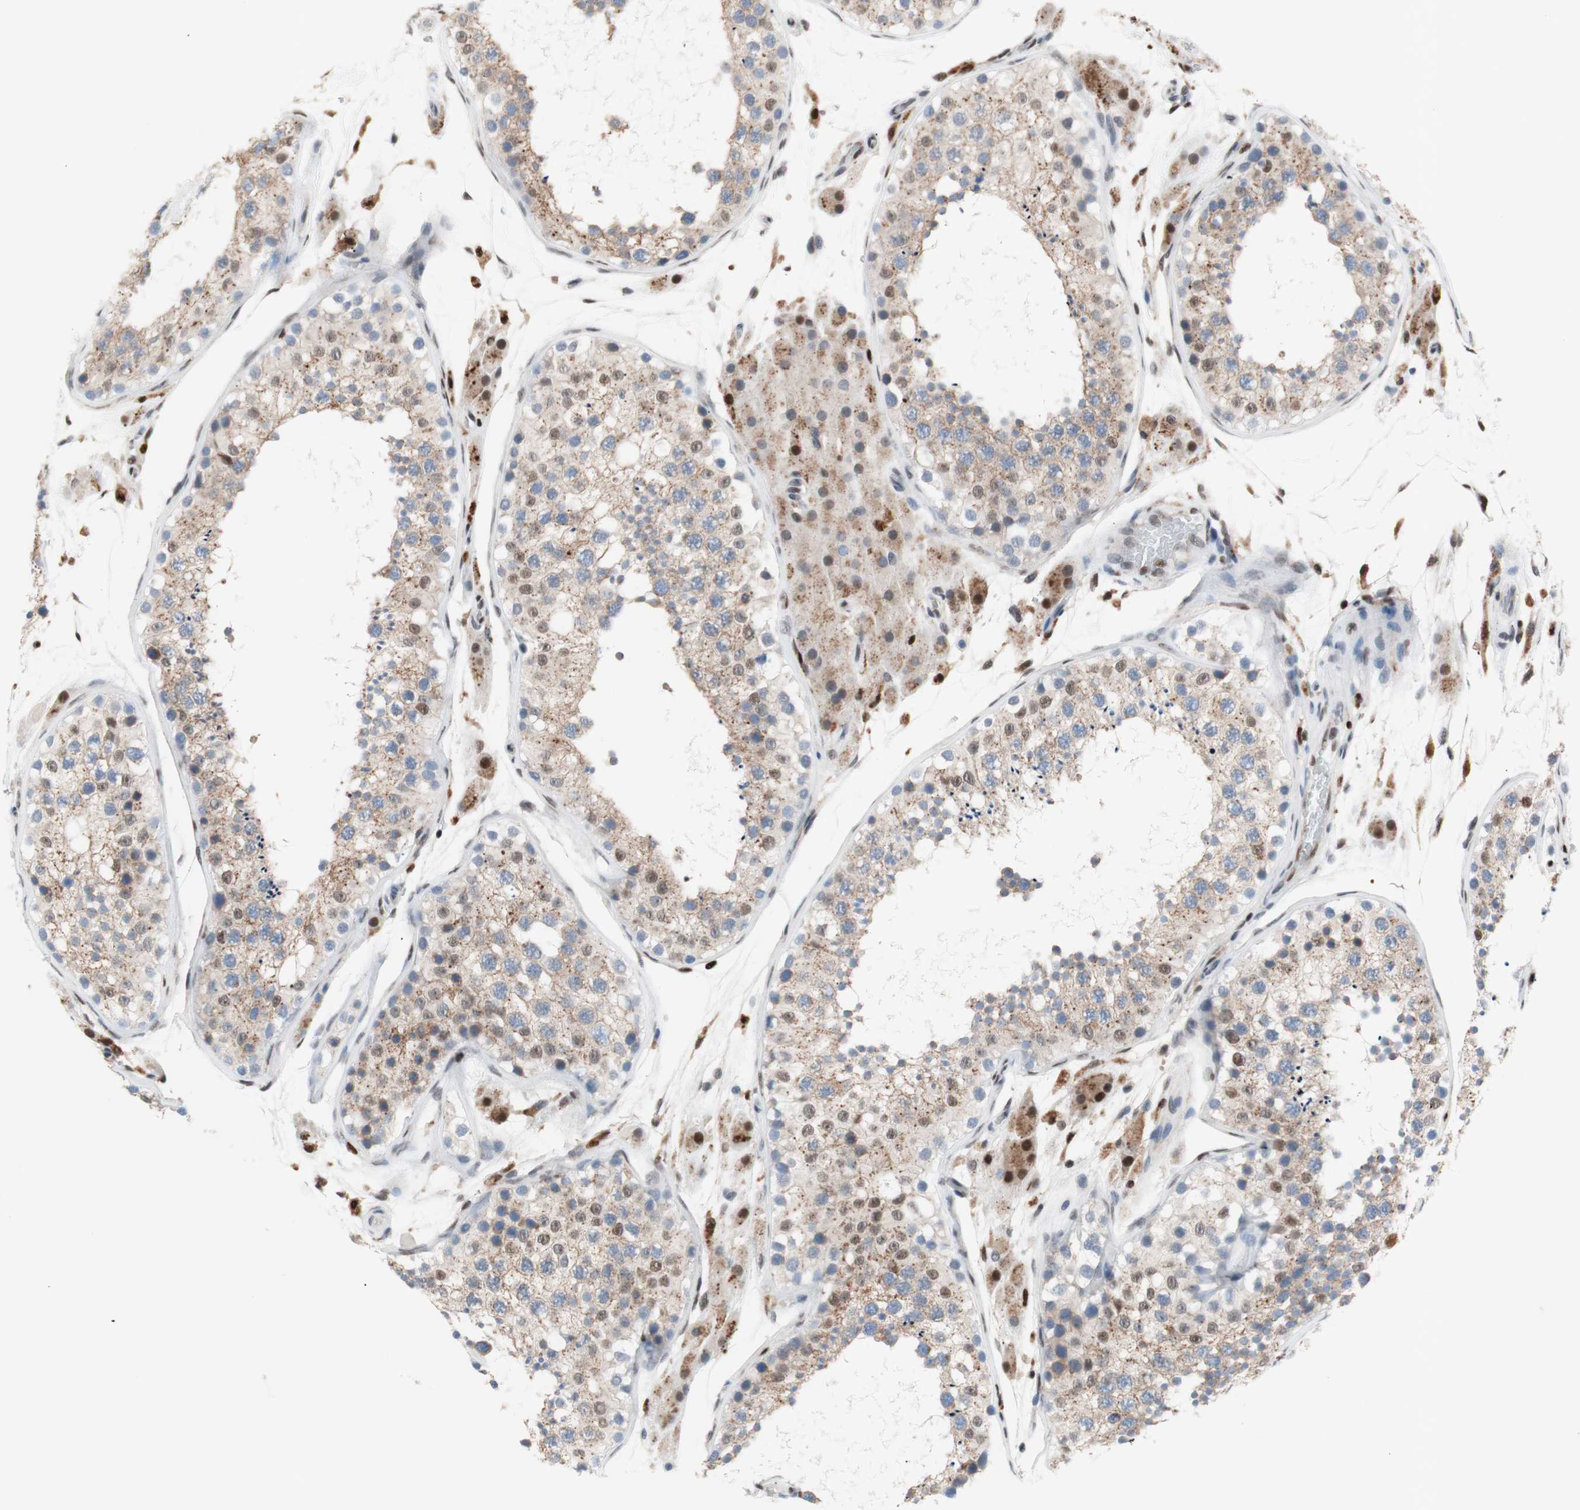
{"staining": {"intensity": "weak", "quantity": ">75%", "location": "cytoplasmic/membranous"}, "tissue": "testis", "cell_type": "Cells in seminiferous ducts", "image_type": "normal", "snomed": [{"axis": "morphology", "description": "Normal tissue, NOS"}, {"axis": "topography", "description": "Testis"}], "caption": "Immunohistochemistry photomicrograph of benign human testis stained for a protein (brown), which displays low levels of weak cytoplasmic/membranous positivity in approximately >75% of cells in seminiferous ducts.", "gene": "EED", "patient": {"sex": "male", "age": 26}}